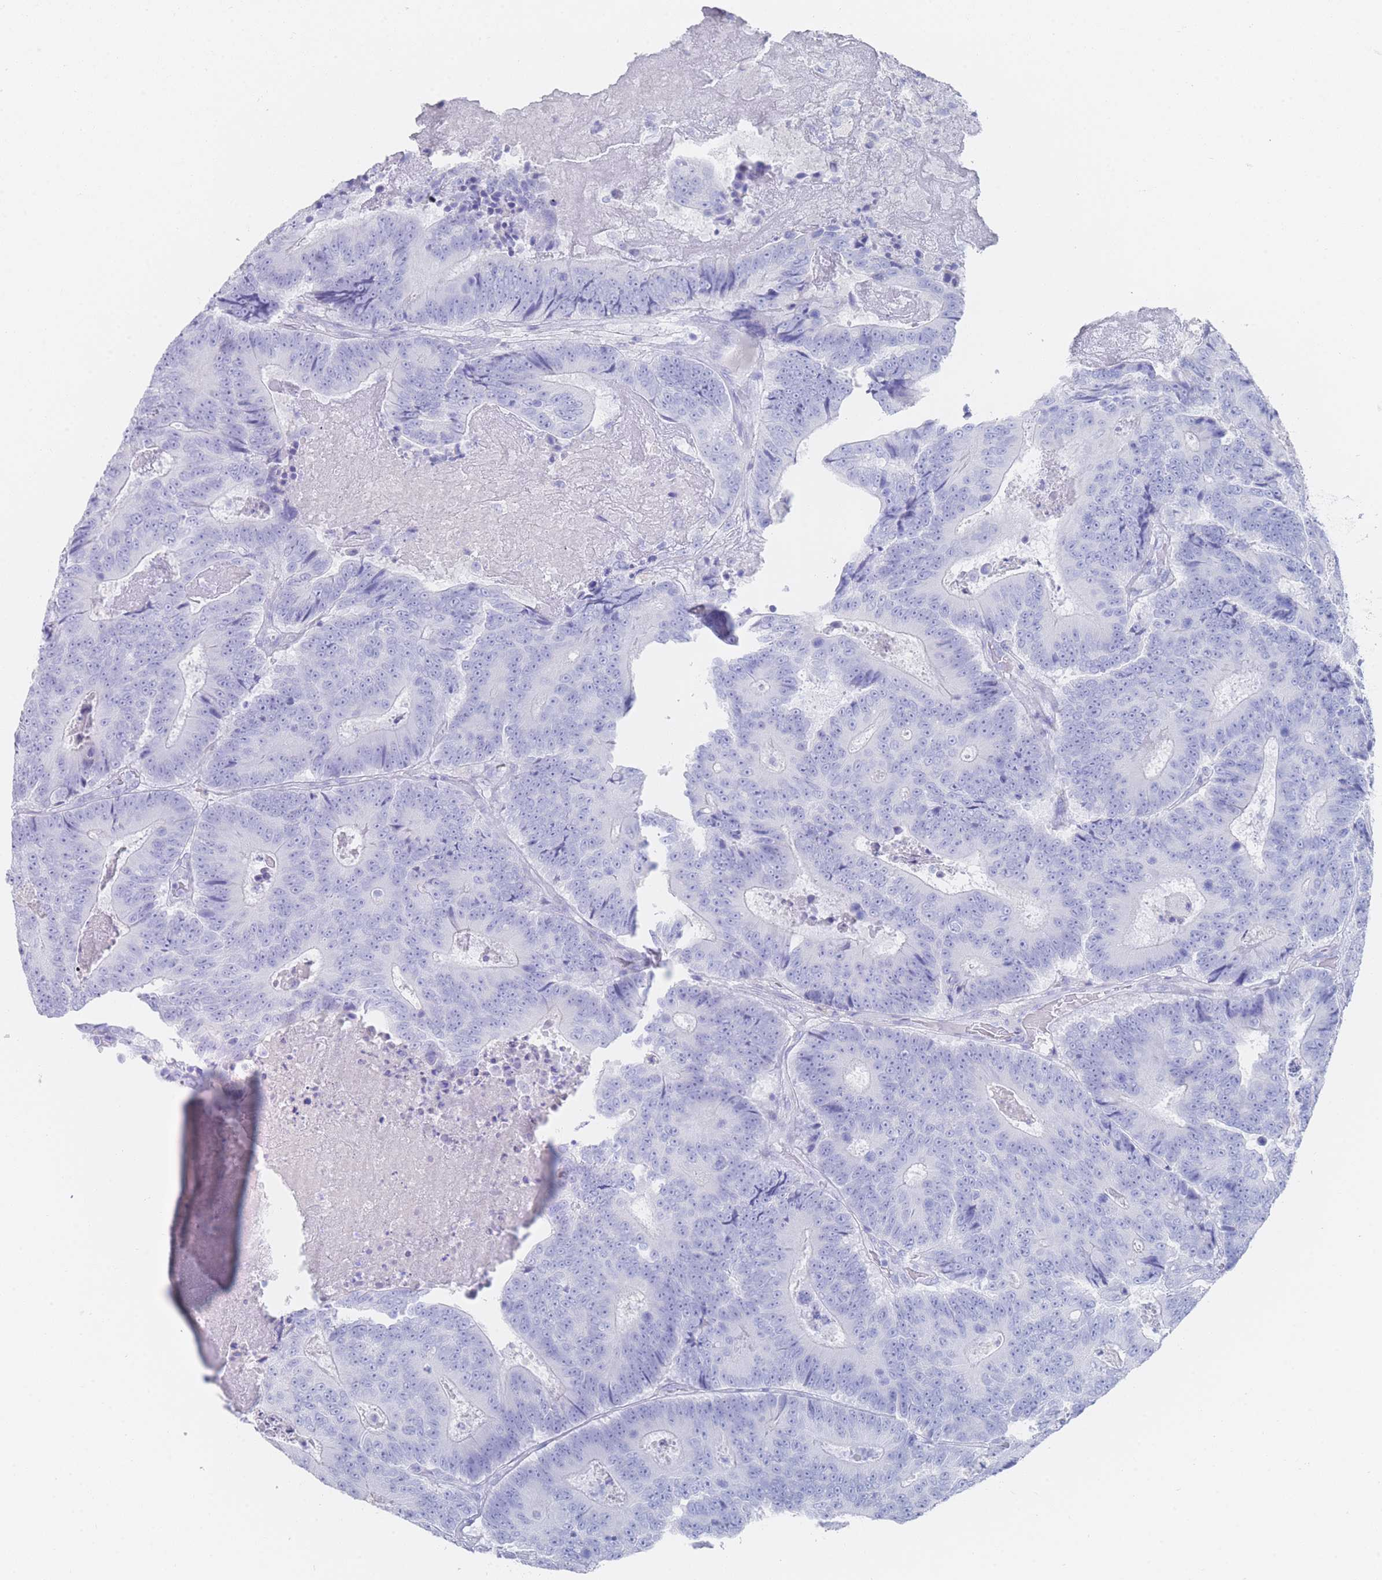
{"staining": {"intensity": "negative", "quantity": "none", "location": "none"}, "tissue": "colorectal cancer", "cell_type": "Tumor cells", "image_type": "cancer", "snomed": [{"axis": "morphology", "description": "Adenocarcinoma, NOS"}, {"axis": "topography", "description": "Colon"}], "caption": "This is an immunohistochemistry micrograph of colorectal cancer. There is no expression in tumor cells.", "gene": "LRRC37A", "patient": {"sex": "male", "age": 83}}